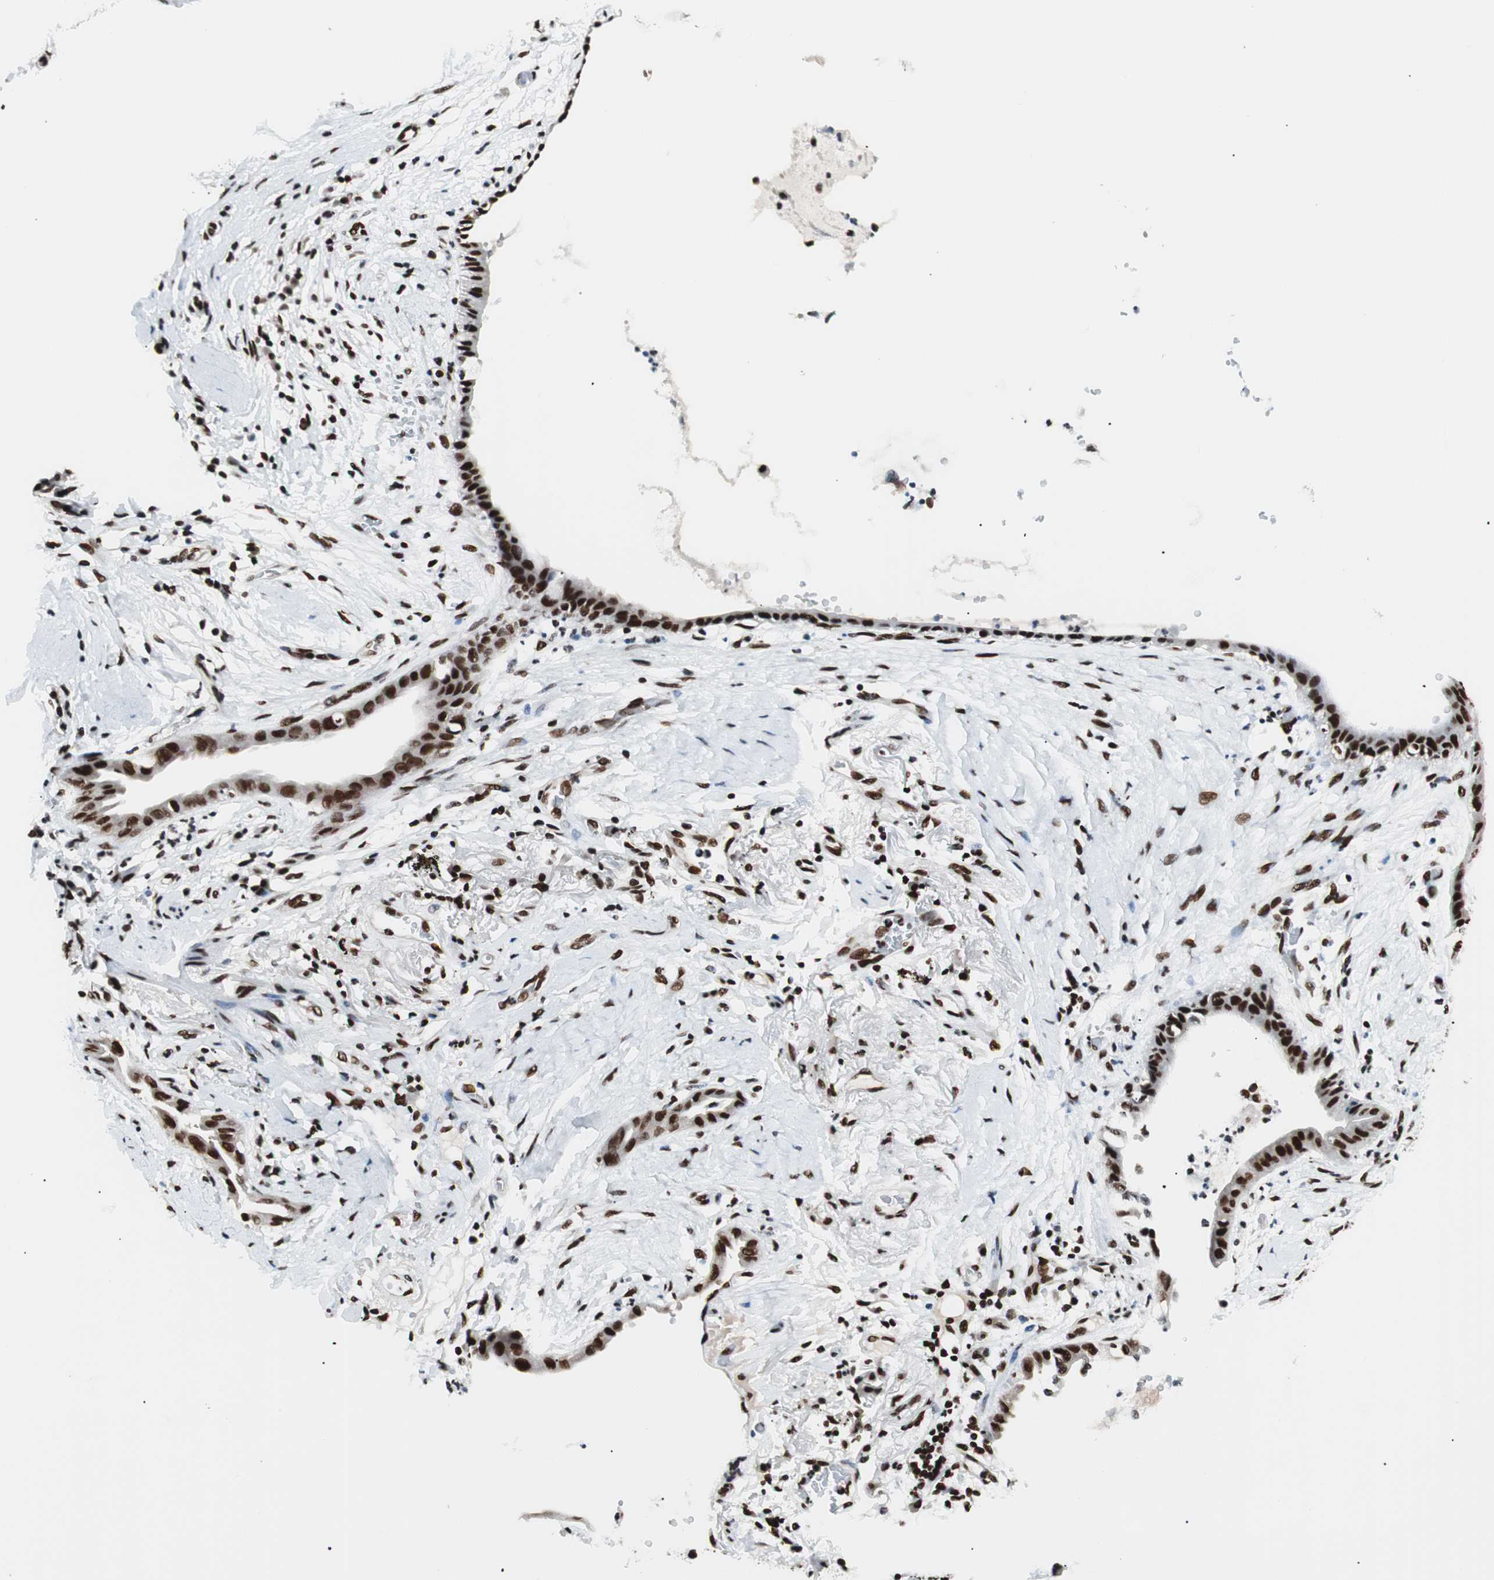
{"staining": {"intensity": "strong", "quantity": ">75%", "location": "nuclear"}, "tissue": "lung cancer", "cell_type": "Tumor cells", "image_type": "cancer", "snomed": [{"axis": "morphology", "description": "Adenocarcinoma, NOS"}, {"axis": "topography", "description": "Lung"}], "caption": "The image shows a brown stain indicating the presence of a protein in the nuclear of tumor cells in lung adenocarcinoma.", "gene": "EWSR1", "patient": {"sex": "female", "age": 70}}